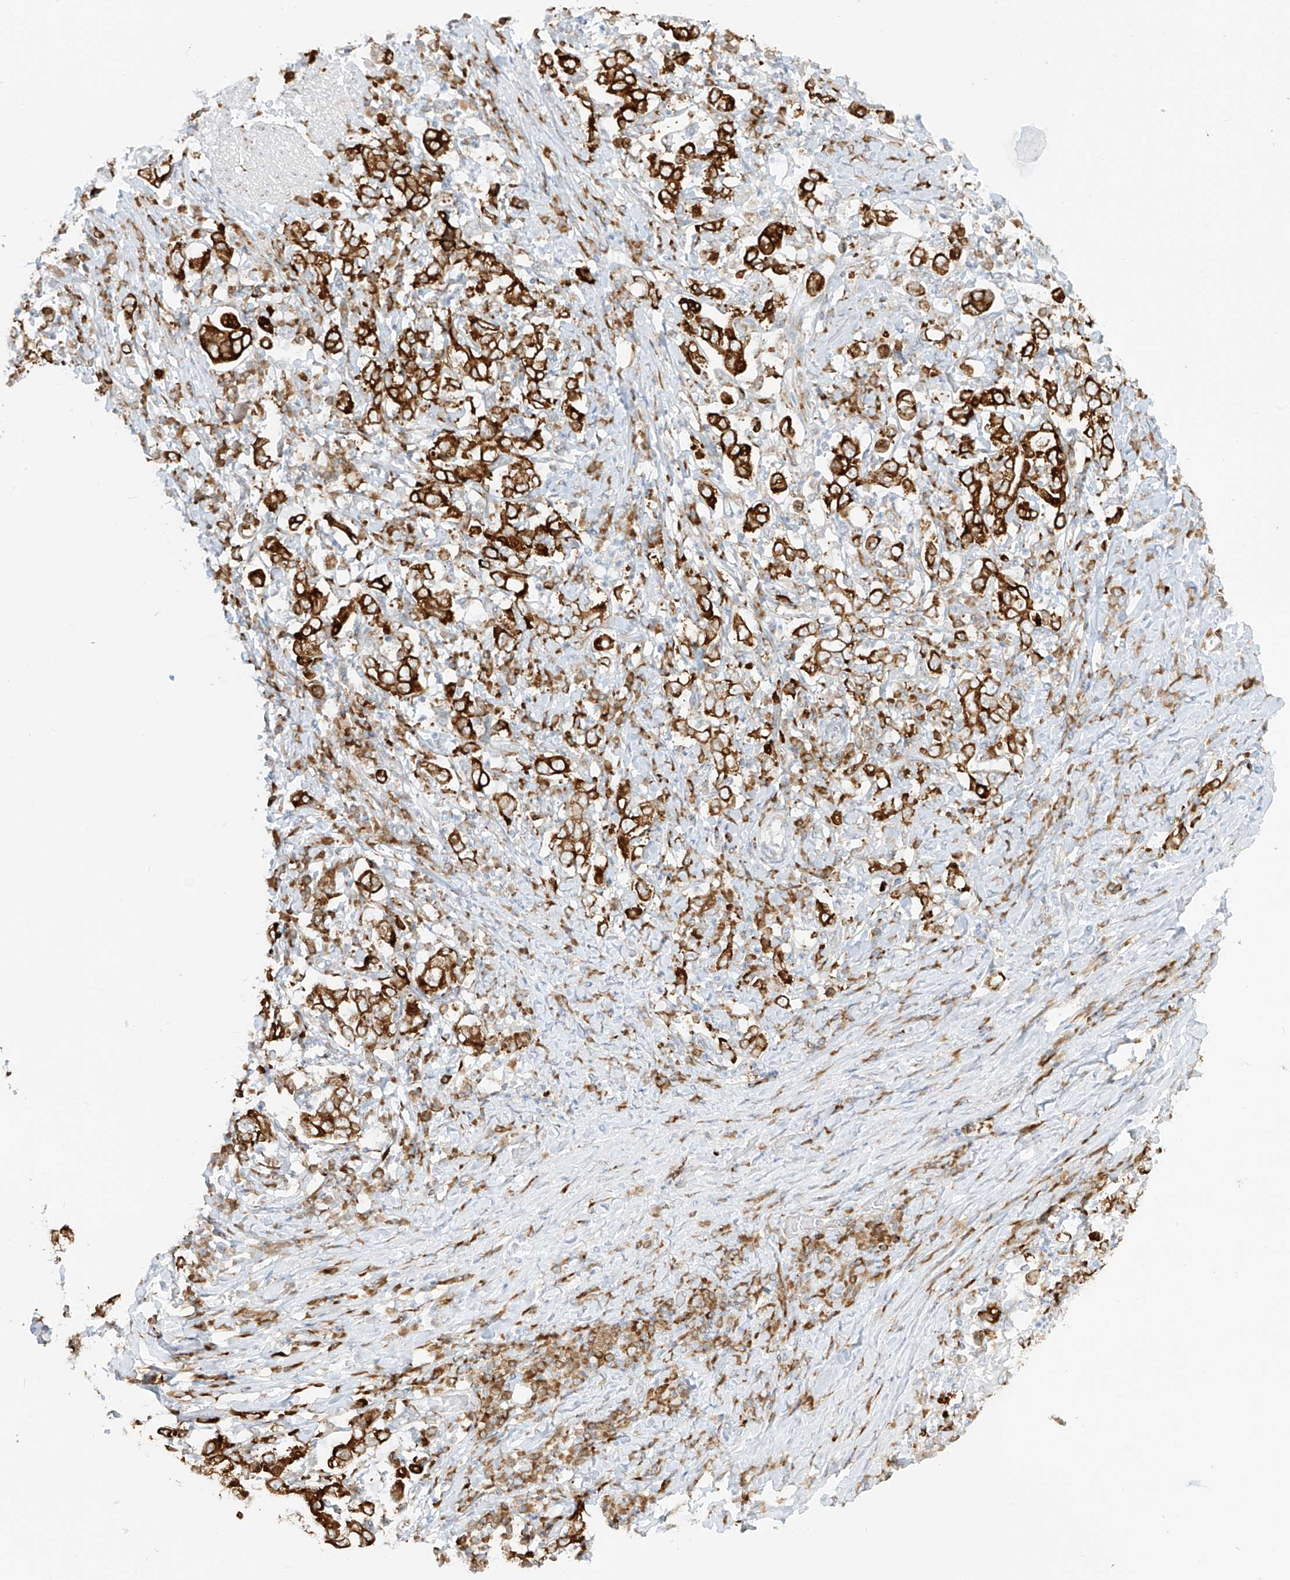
{"staining": {"intensity": "strong", "quantity": ">75%", "location": "cytoplasmic/membranous"}, "tissue": "stomach cancer", "cell_type": "Tumor cells", "image_type": "cancer", "snomed": [{"axis": "morphology", "description": "Adenocarcinoma, NOS"}, {"axis": "topography", "description": "Stomach, upper"}], "caption": "Protein staining demonstrates strong cytoplasmic/membranous positivity in approximately >75% of tumor cells in stomach cancer (adenocarcinoma). The staining was performed using DAB (3,3'-diaminobenzidine) to visualize the protein expression in brown, while the nuclei were stained in blue with hematoxylin (Magnification: 20x).", "gene": "LRRC59", "patient": {"sex": "male", "age": 62}}